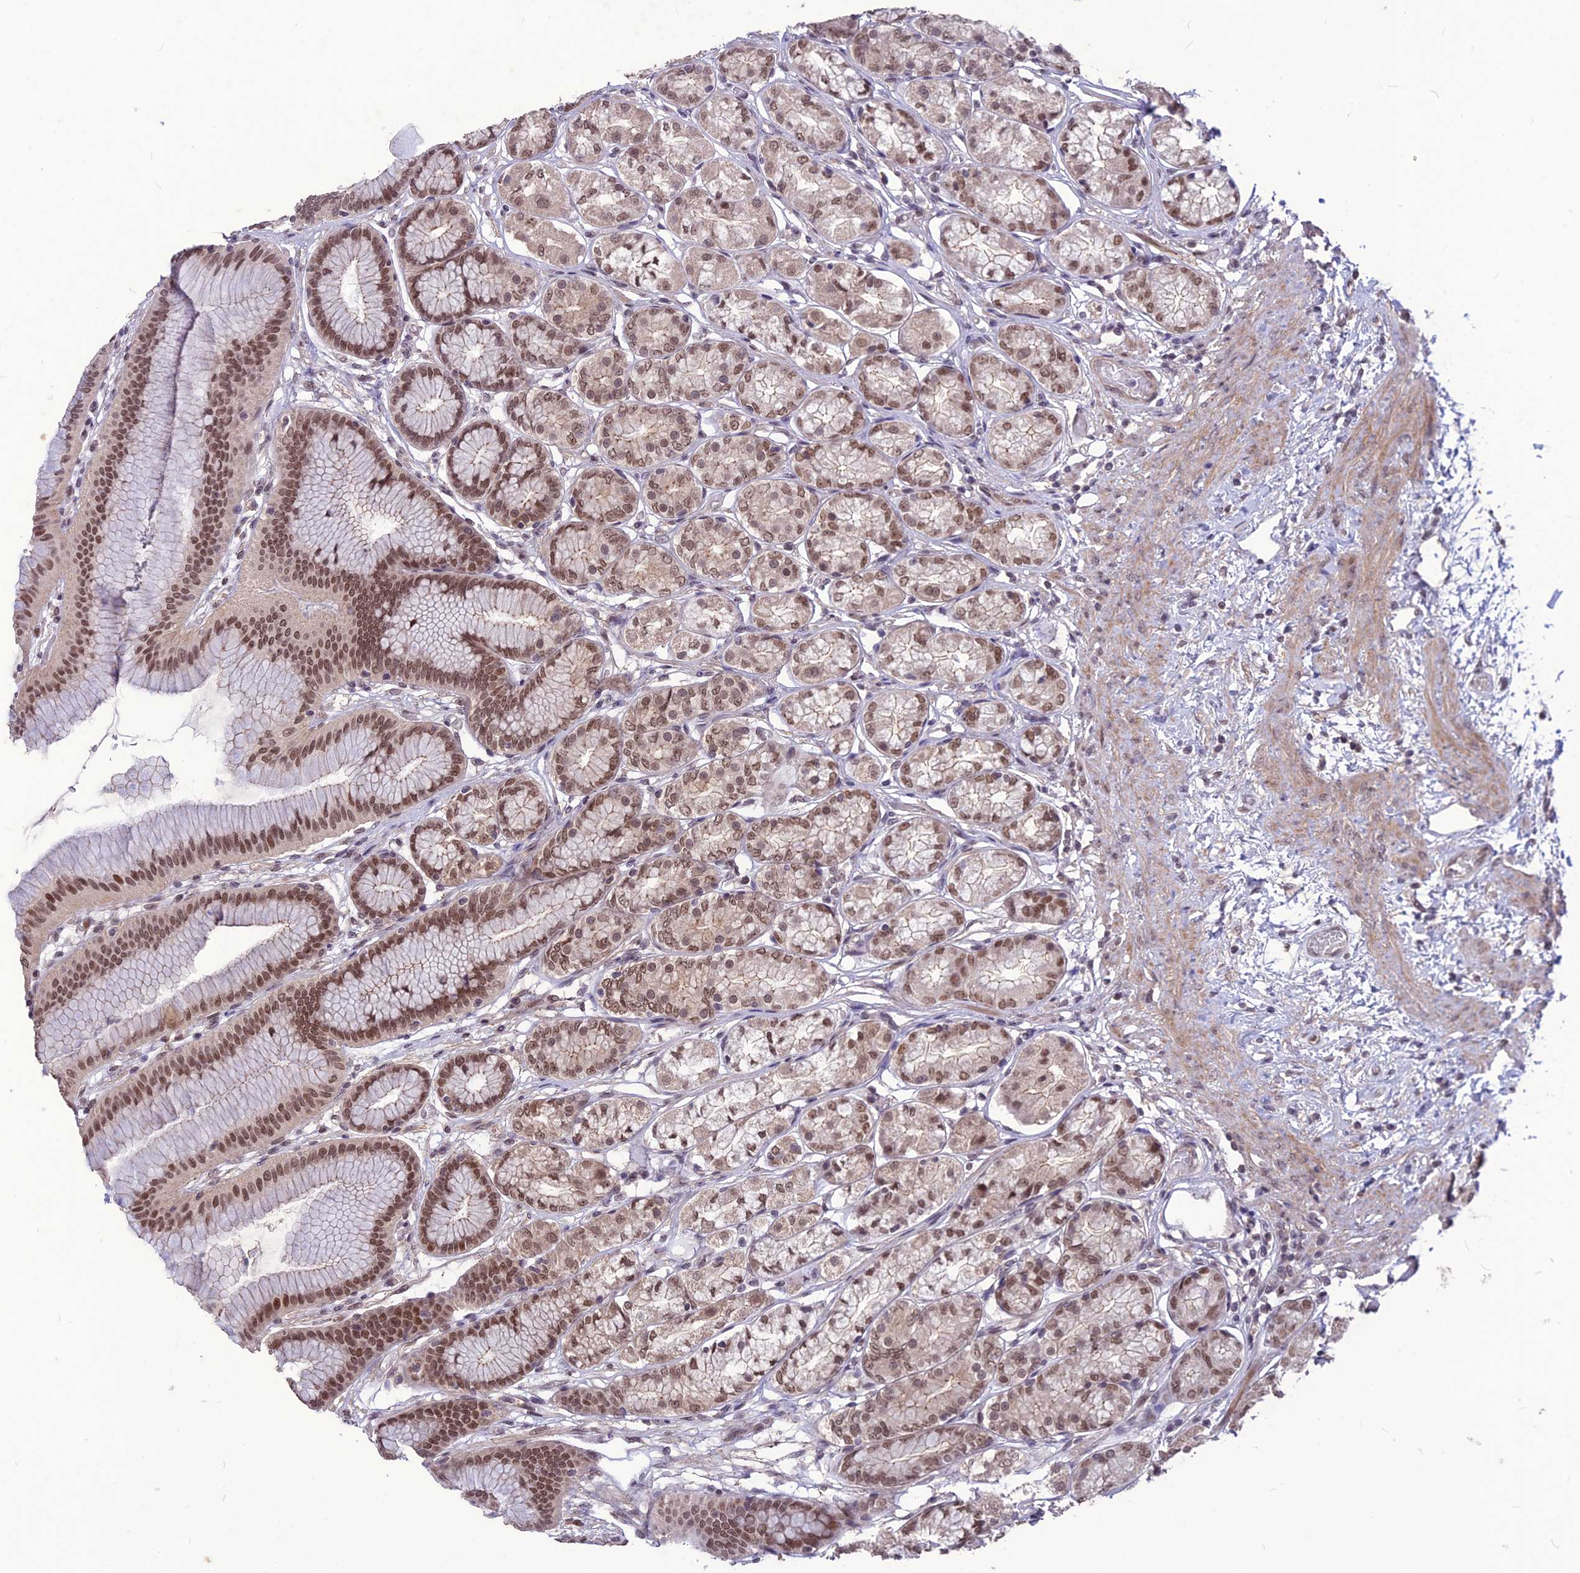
{"staining": {"intensity": "strong", "quantity": ">75%", "location": "nuclear"}, "tissue": "stomach", "cell_type": "Glandular cells", "image_type": "normal", "snomed": [{"axis": "morphology", "description": "Normal tissue, NOS"}, {"axis": "morphology", "description": "Adenocarcinoma, NOS"}, {"axis": "morphology", "description": "Adenocarcinoma, High grade"}, {"axis": "topography", "description": "Stomach, upper"}, {"axis": "topography", "description": "Stomach"}], "caption": "Brown immunohistochemical staining in benign stomach reveals strong nuclear positivity in about >75% of glandular cells.", "gene": "DIS3", "patient": {"sex": "female", "age": 65}}